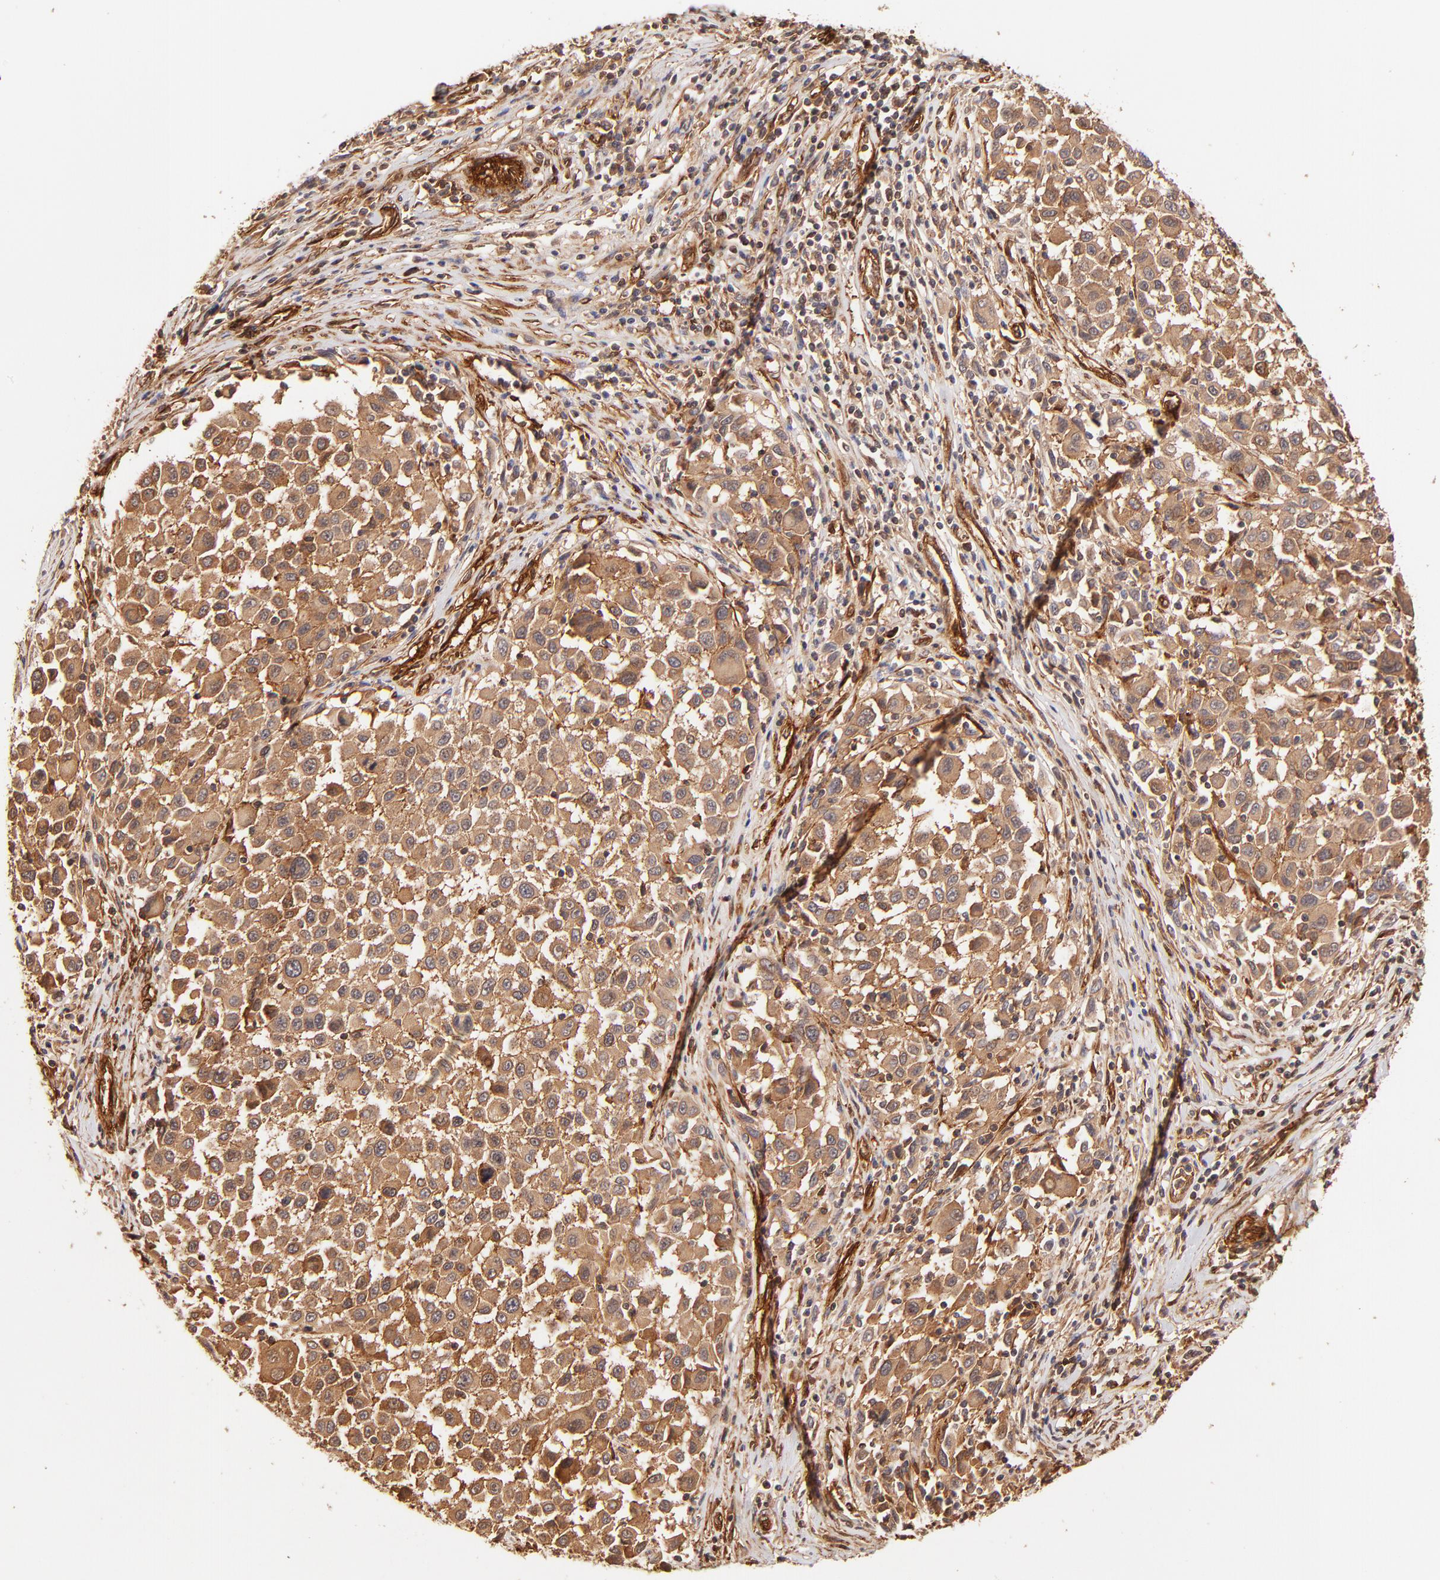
{"staining": {"intensity": "moderate", "quantity": ">75%", "location": "cytoplasmic/membranous"}, "tissue": "melanoma", "cell_type": "Tumor cells", "image_type": "cancer", "snomed": [{"axis": "morphology", "description": "Malignant melanoma, Metastatic site"}, {"axis": "topography", "description": "Lymph node"}], "caption": "This photomicrograph demonstrates IHC staining of malignant melanoma (metastatic site), with medium moderate cytoplasmic/membranous expression in approximately >75% of tumor cells.", "gene": "ITGB1", "patient": {"sex": "male", "age": 61}}